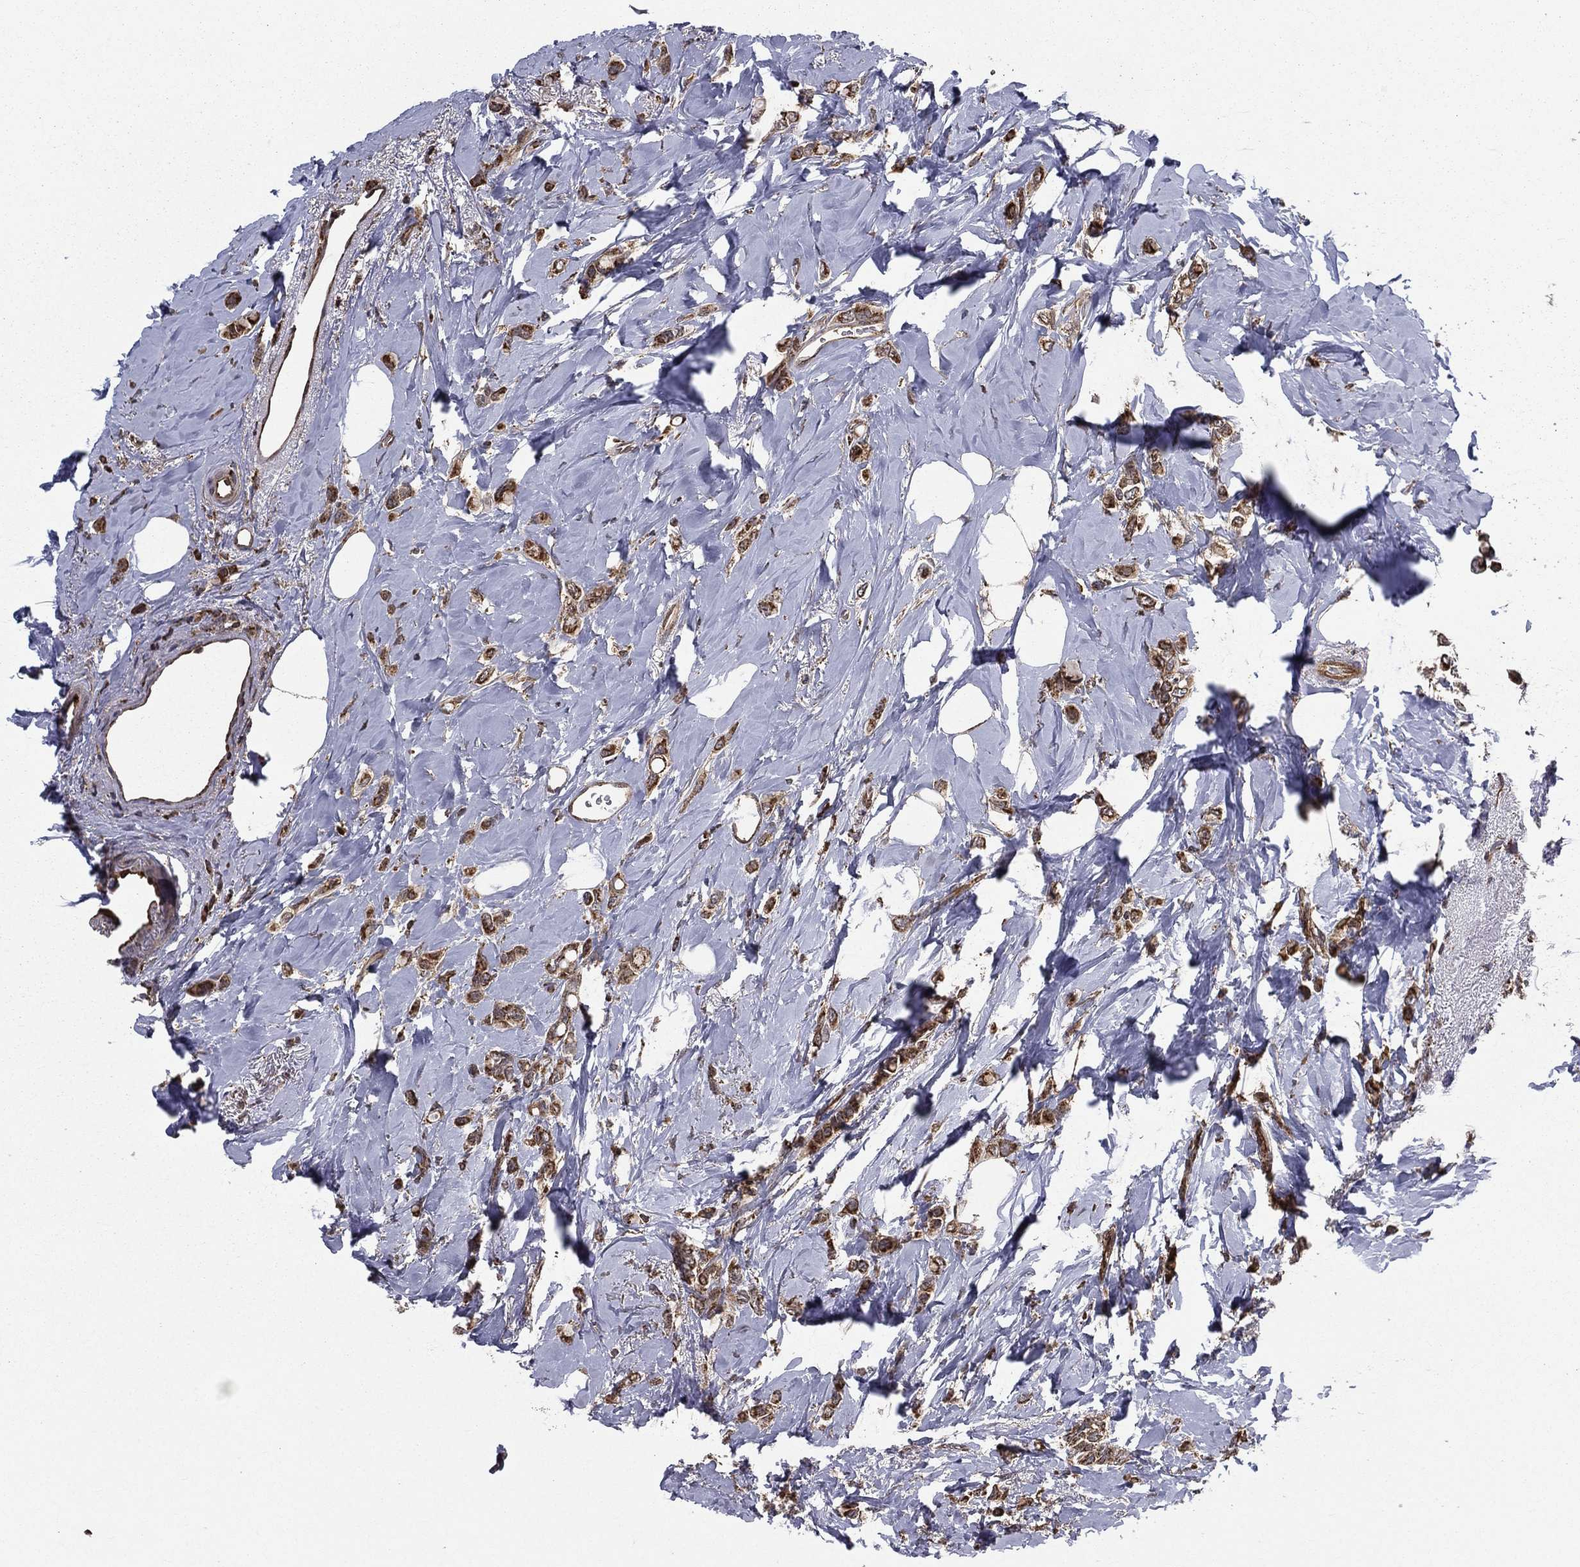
{"staining": {"intensity": "strong", "quantity": ">75%", "location": "cytoplasmic/membranous"}, "tissue": "breast cancer", "cell_type": "Tumor cells", "image_type": "cancer", "snomed": [{"axis": "morphology", "description": "Lobular carcinoma"}, {"axis": "topography", "description": "Breast"}], "caption": "This photomicrograph exhibits IHC staining of human breast lobular carcinoma, with high strong cytoplasmic/membranous positivity in approximately >75% of tumor cells.", "gene": "RIGI", "patient": {"sex": "female", "age": 66}}